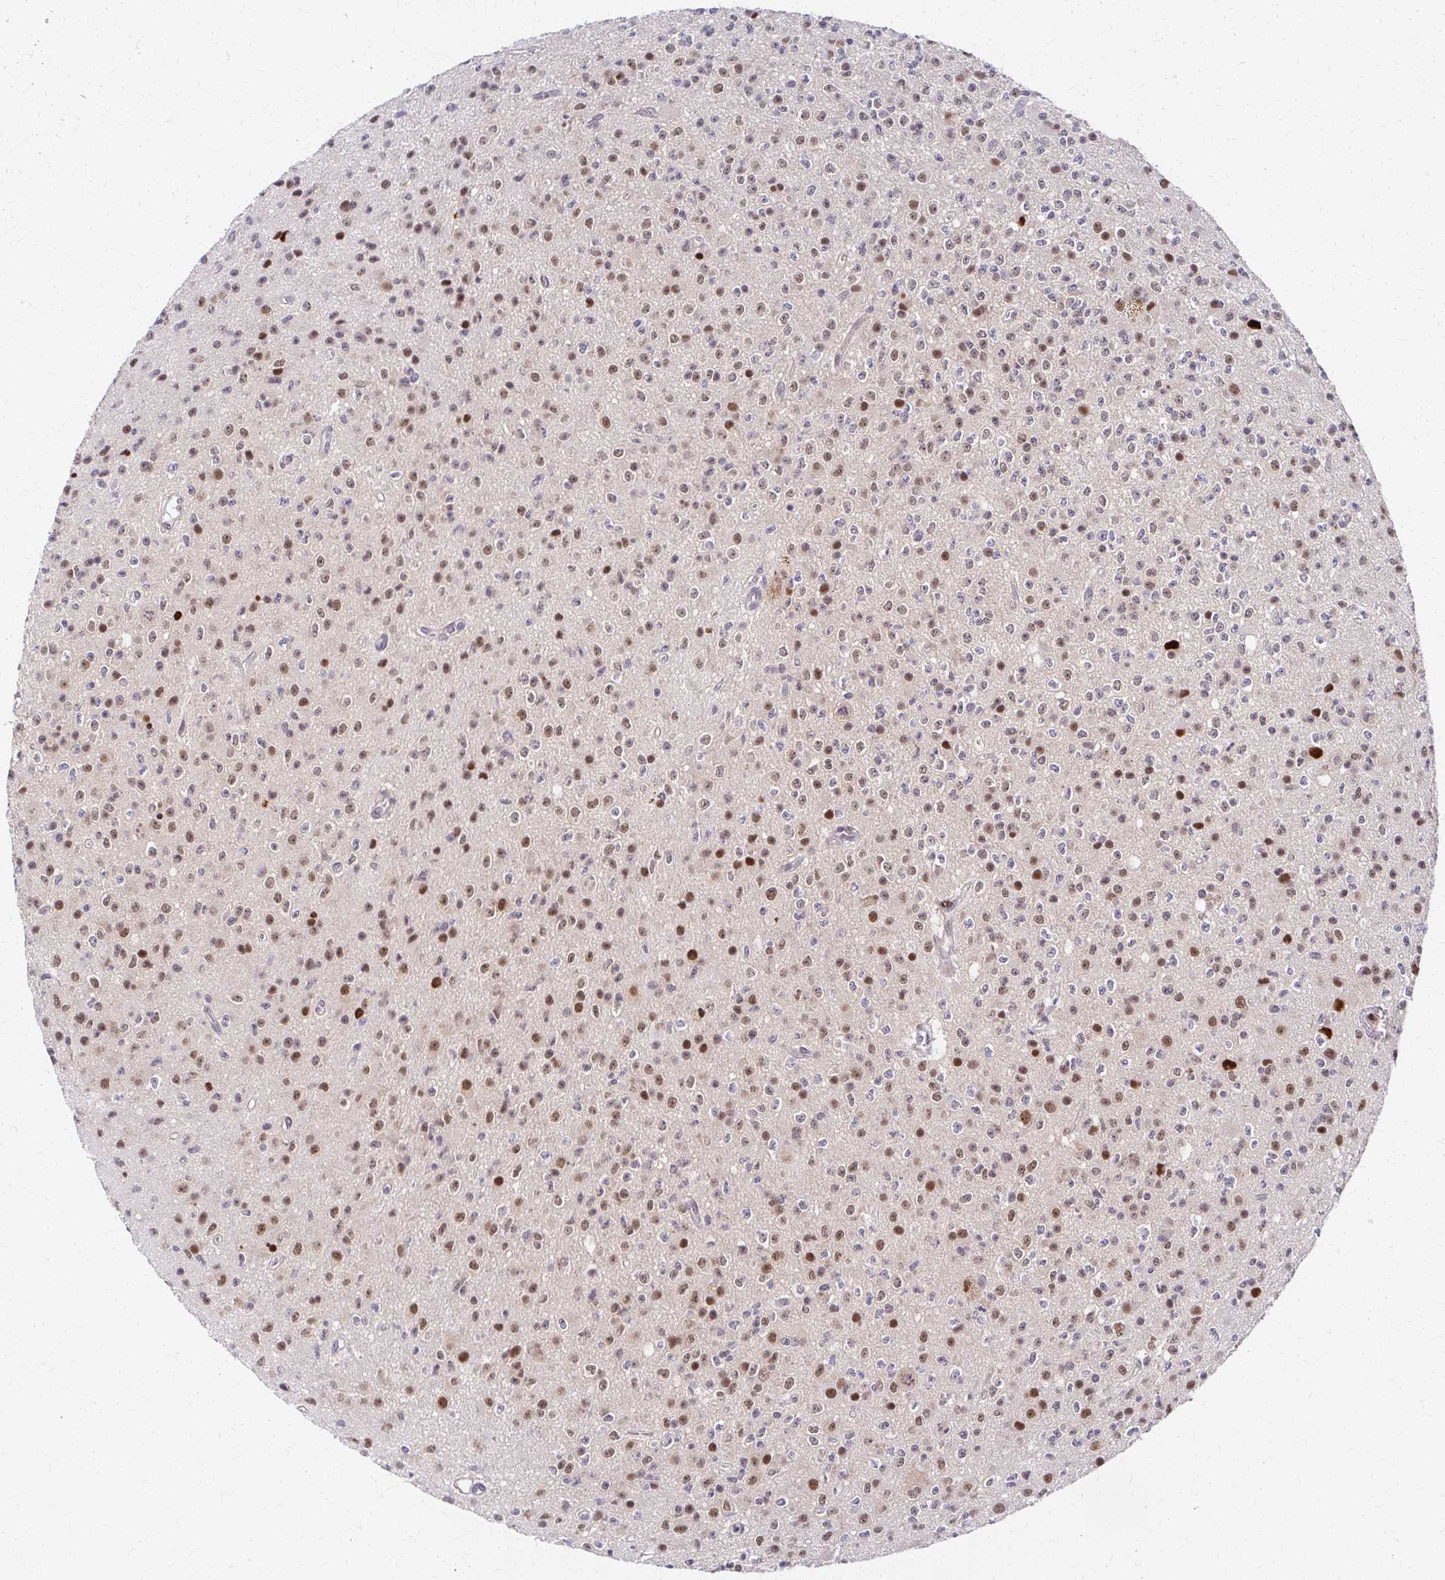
{"staining": {"intensity": "moderate", "quantity": ">75%", "location": "nuclear"}, "tissue": "glioma", "cell_type": "Tumor cells", "image_type": "cancer", "snomed": [{"axis": "morphology", "description": "Glioma, malignant, High grade"}, {"axis": "topography", "description": "Brain"}], "caption": "Protein expression analysis of human high-grade glioma (malignant) reveals moderate nuclear expression in approximately >75% of tumor cells.", "gene": "PSMD7", "patient": {"sex": "male", "age": 36}}